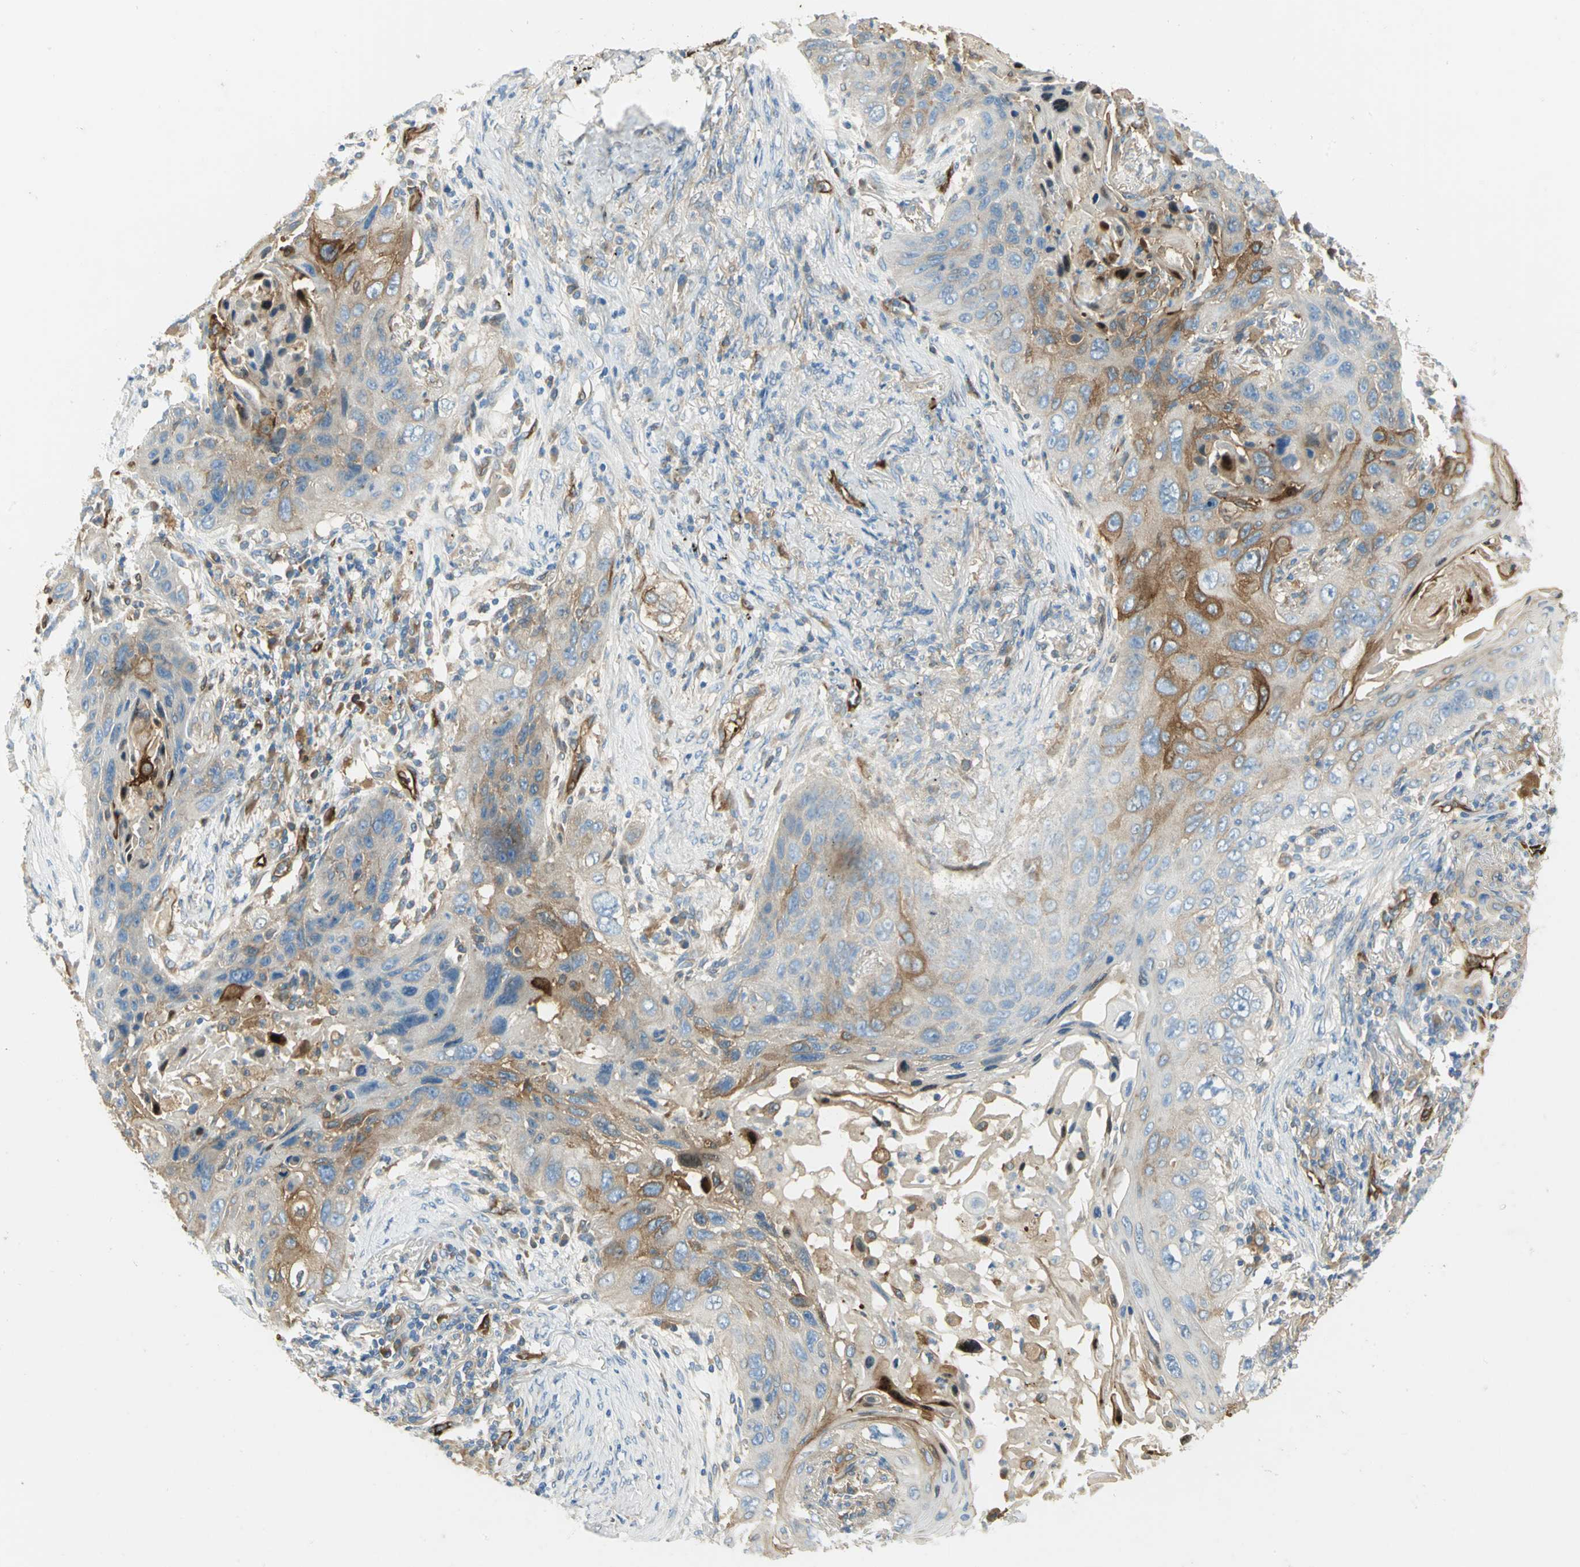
{"staining": {"intensity": "strong", "quantity": ">75%", "location": "cytoplasmic/membranous"}, "tissue": "lung cancer", "cell_type": "Tumor cells", "image_type": "cancer", "snomed": [{"axis": "morphology", "description": "Squamous cell carcinoma, NOS"}, {"axis": "topography", "description": "Lung"}], "caption": "Lung cancer (squamous cell carcinoma) was stained to show a protein in brown. There is high levels of strong cytoplasmic/membranous expression in approximately >75% of tumor cells.", "gene": "WARS1", "patient": {"sex": "female", "age": 67}}